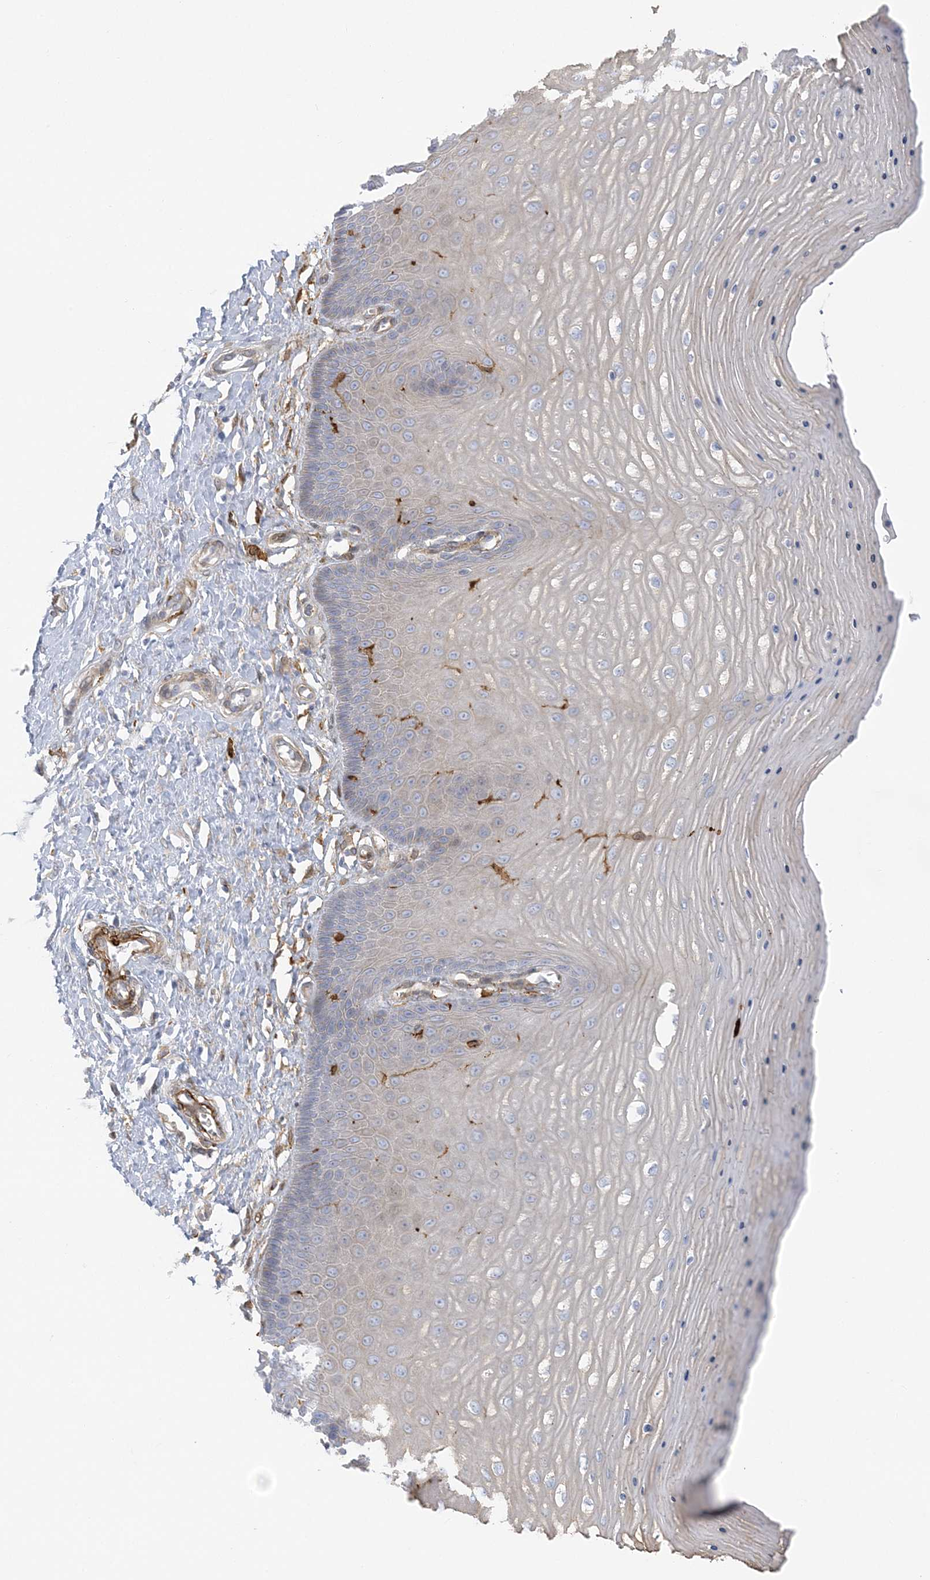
{"staining": {"intensity": "negative", "quantity": "none", "location": "none"}, "tissue": "cervix", "cell_type": "Glandular cells", "image_type": "normal", "snomed": [{"axis": "morphology", "description": "Normal tissue, NOS"}, {"axis": "topography", "description": "Cervix"}], "caption": "This is an IHC micrograph of normal cervix. There is no positivity in glandular cells.", "gene": "ICMT", "patient": {"sex": "female", "age": 55}}